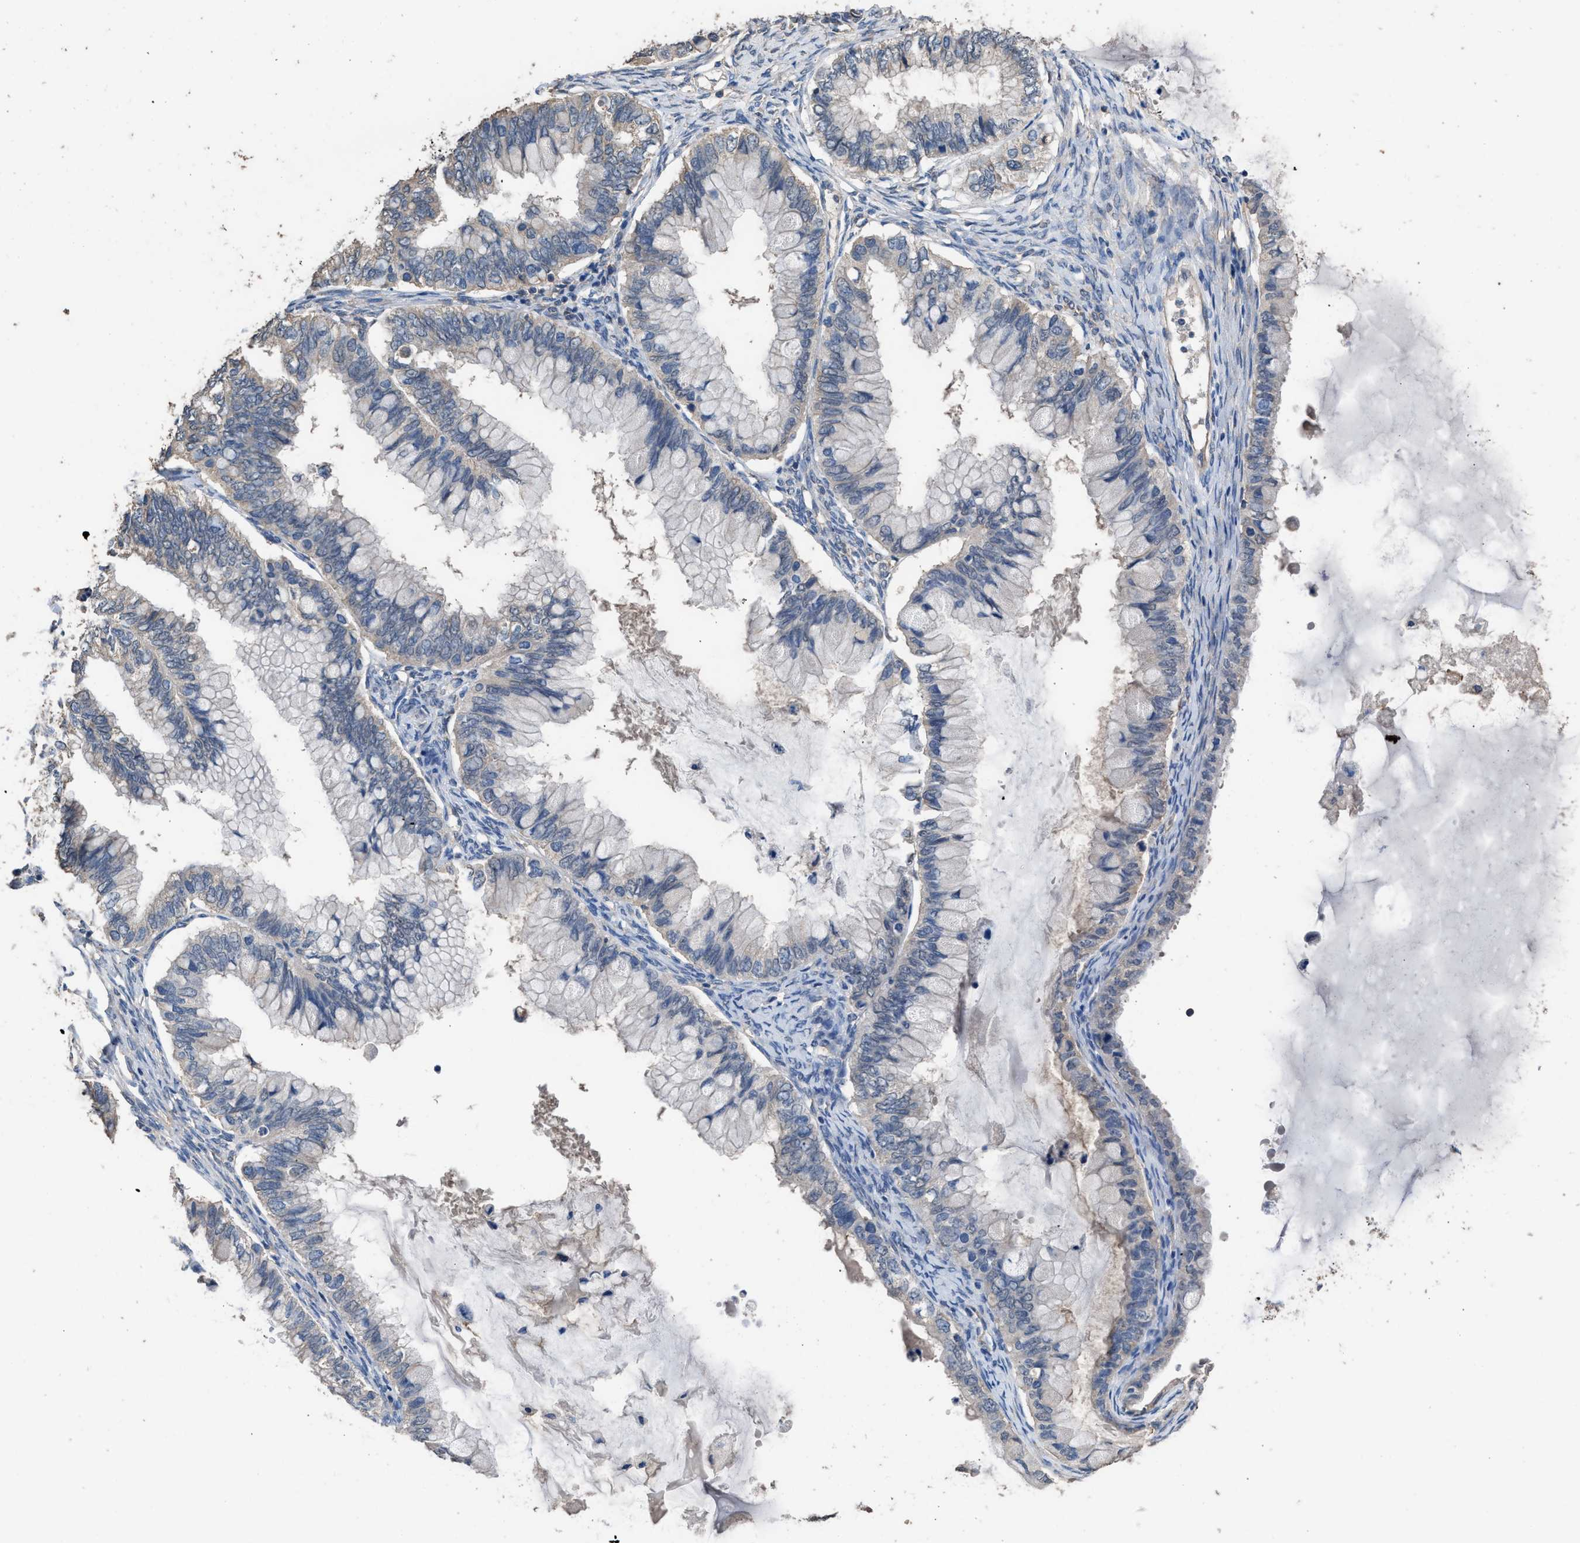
{"staining": {"intensity": "negative", "quantity": "none", "location": "none"}, "tissue": "ovarian cancer", "cell_type": "Tumor cells", "image_type": "cancer", "snomed": [{"axis": "morphology", "description": "Cystadenocarcinoma, mucinous, NOS"}, {"axis": "topography", "description": "Ovary"}], "caption": "An image of ovarian cancer stained for a protein shows no brown staining in tumor cells.", "gene": "ITSN1", "patient": {"sex": "female", "age": 80}}